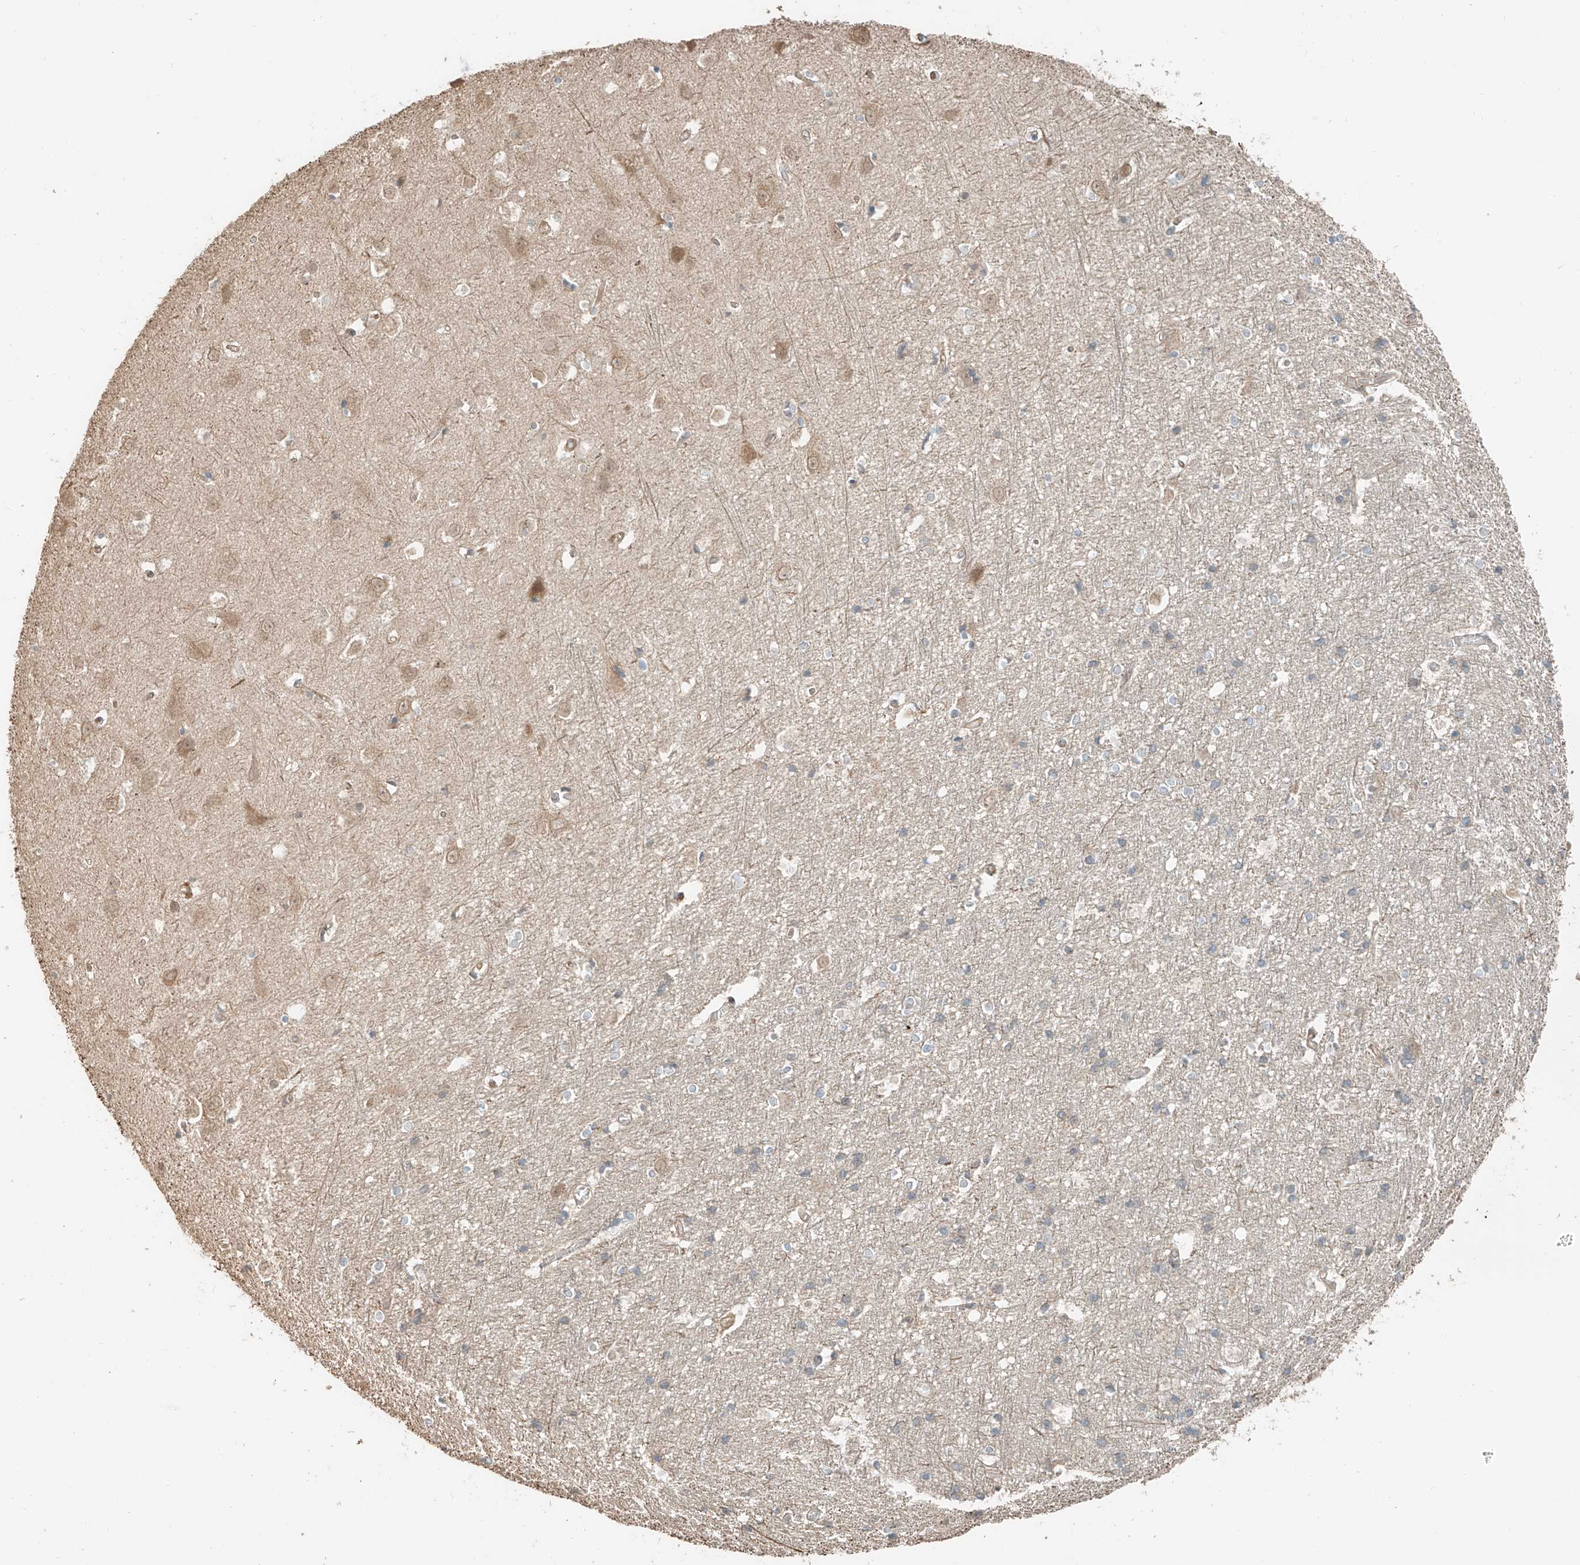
{"staining": {"intensity": "weak", "quantity": ">75%", "location": "cytoplasmic/membranous"}, "tissue": "cerebral cortex", "cell_type": "Endothelial cells", "image_type": "normal", "snomed": [{"axis": "morphology", "description": "Normal tissue, NOS"}, {"axis": "topography", "description": "Cerebral cortex"}], "caption": "Protein expression by immunohistochemistry (IHC) displays weak cytoplasmic/membranous staining in about >75% of endothelial cells in normal cerebral cortex.", "gene": "ANKZF1", "patient": {"sex": "male", "age": 54}}